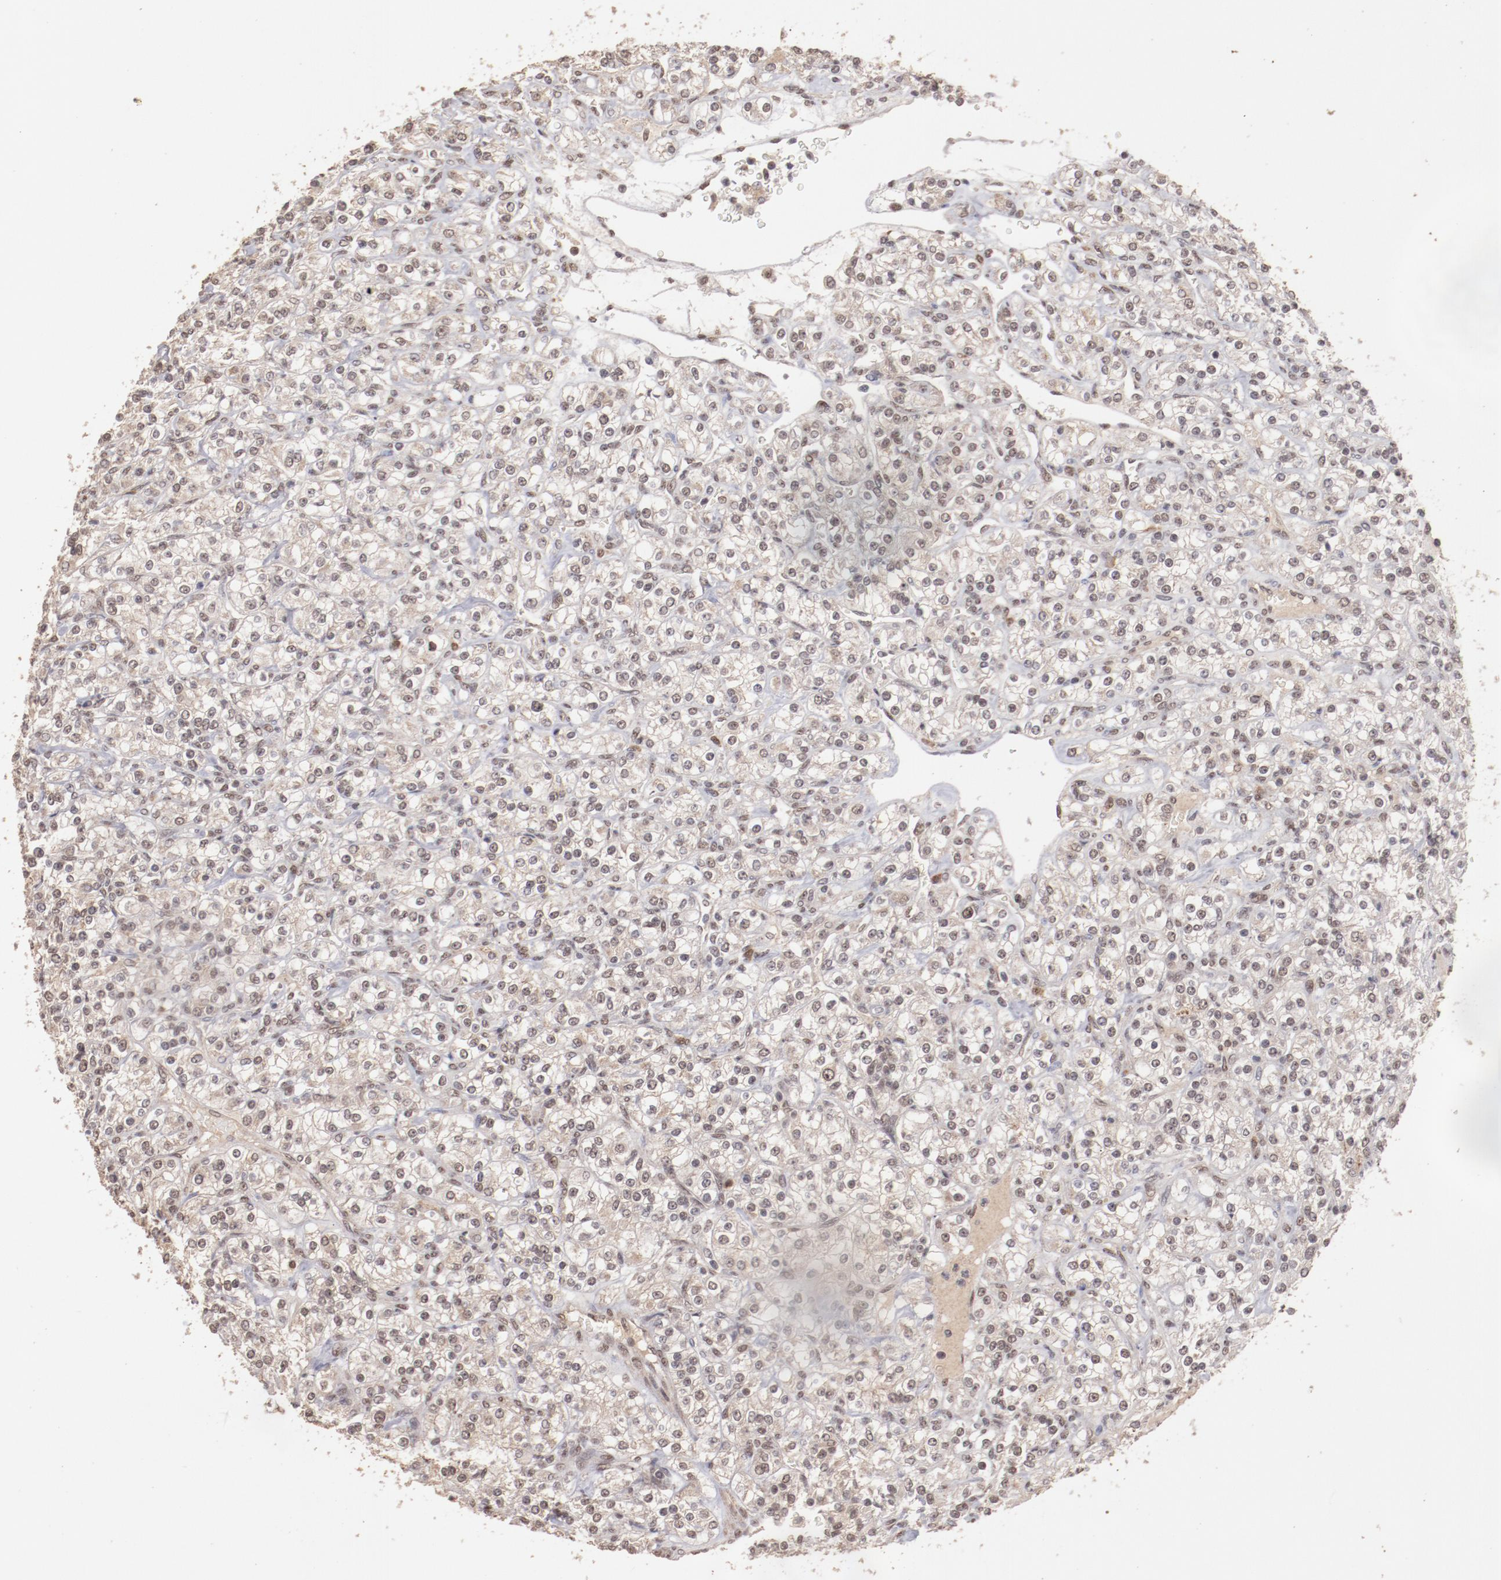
{"staining": {"intensity": "weak", "quantity": "25%-75%", "location": "cytoplasmic/membranous,nuclear"}, "tissue": "renal cancer", "cell_type": "Tumor cells", "image_type": "cancer", "snomed": [{"axis": "morphology", "description": "Adenocarcinoma, NOS"}, {"axis": "topography", "description": "Kidney"}], "caption": "Protein analysis of renal cancer (adenocarcinoma) tissue displays weak cytoplasmic/membranous and nuclear staining in about 25%-75% of tumor cells.", "gene": "CLOCK", "patient": {"sex": "male", "age": 77}}